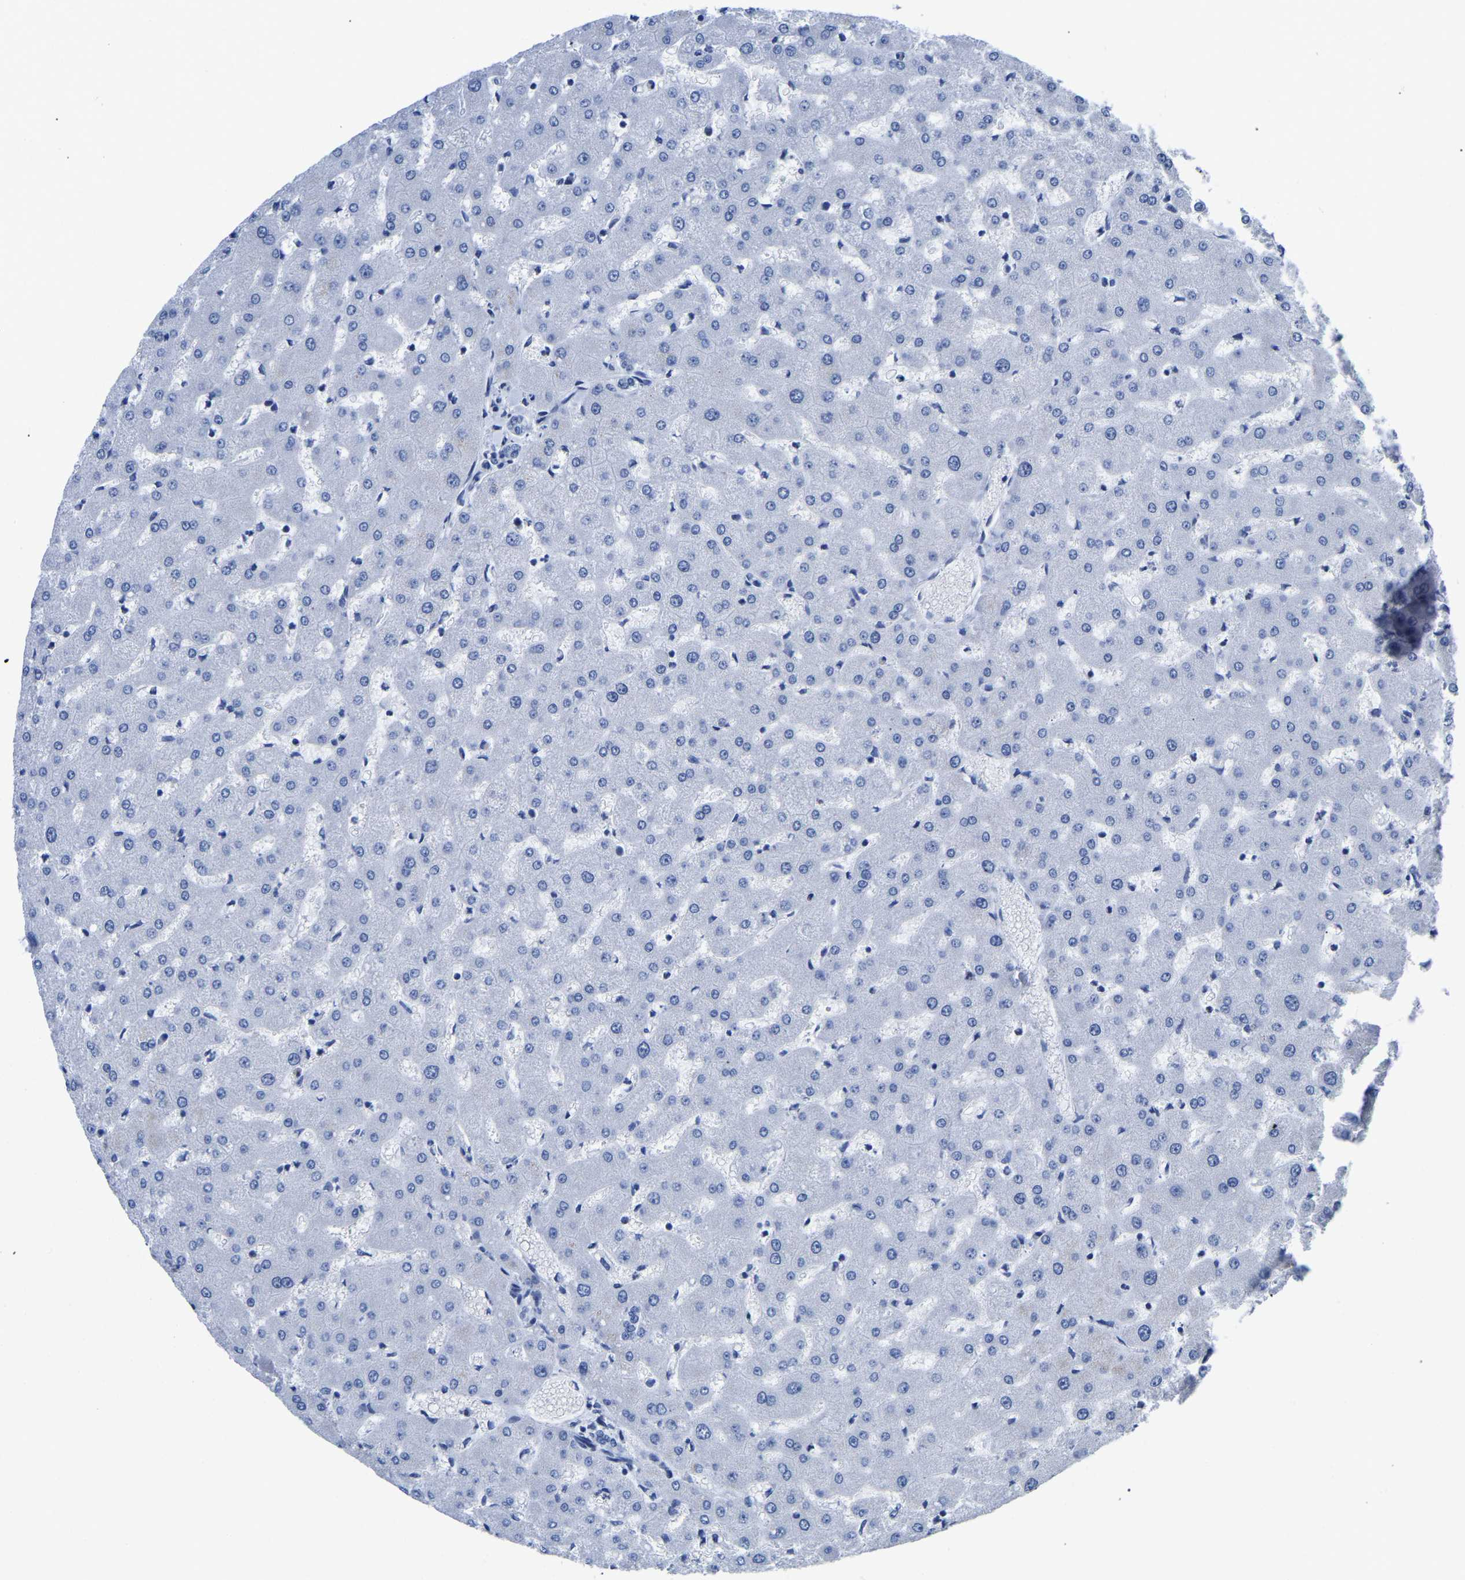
{"staining": {"intensity": "negative", "quantity": "none", "location": "none"}, "tissue": "liver", "cell_type": "Cholangiocytes", "image_type": "normal", "snomed": [{"axis": "morphology", "description": "Normal tissue, NOS"}, {"axis": "topography", "description": "Liver"}], "caption": "Immunohistochemistry micrograph of unremarkable liver stained for a protein (brown), which displays no staining in cholangiocytes.", "gene": "UPK3A", "patient": {"sex": "female", "age": 63}}